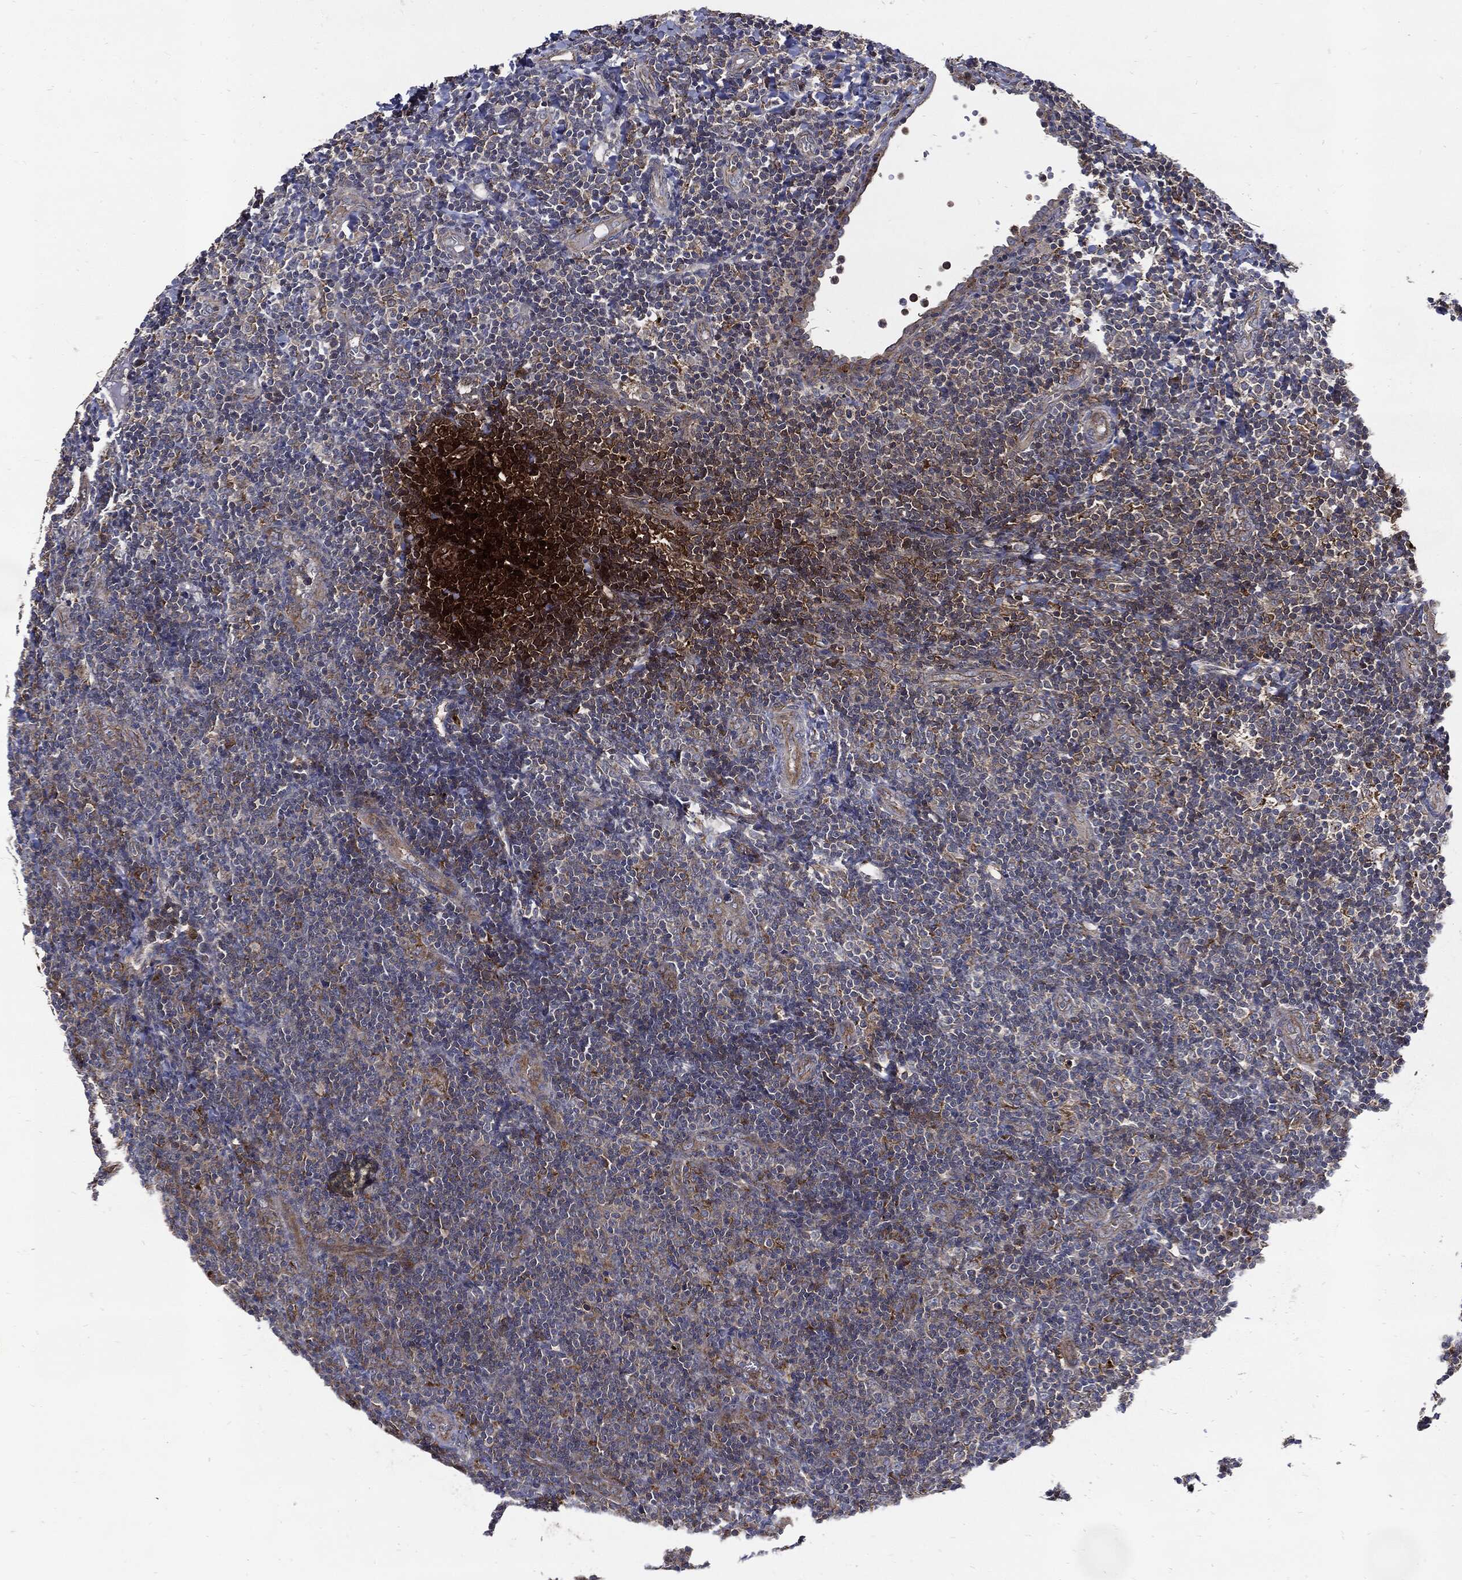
{"staining": {"intensity": "strong", "quantity": "<25%", "location": "cytoplasmic/membranous"}, "tissue": "tonsil", "cell_type": "Germinal center cells", "image_type": "normal", "snomed": [{"axis": "morphology", "description": "Normal tissue, NOS"}, {"axis": "topography", "description": "Tonsil"}], "caption": "DAB (3,3'-diaminobenzidine) immunohistochemical staining of unremarkable tonsil reveals strong cytoplasmic/membranous protein expression in about <25% of germinal center cells. The staining is performed using DAB brown chromogen to label protein expression. The nuclei are counter-stained blue using hematoxylin.", "gene": "SLC31A2", "patient": {"sex": "female", "age": 5}}